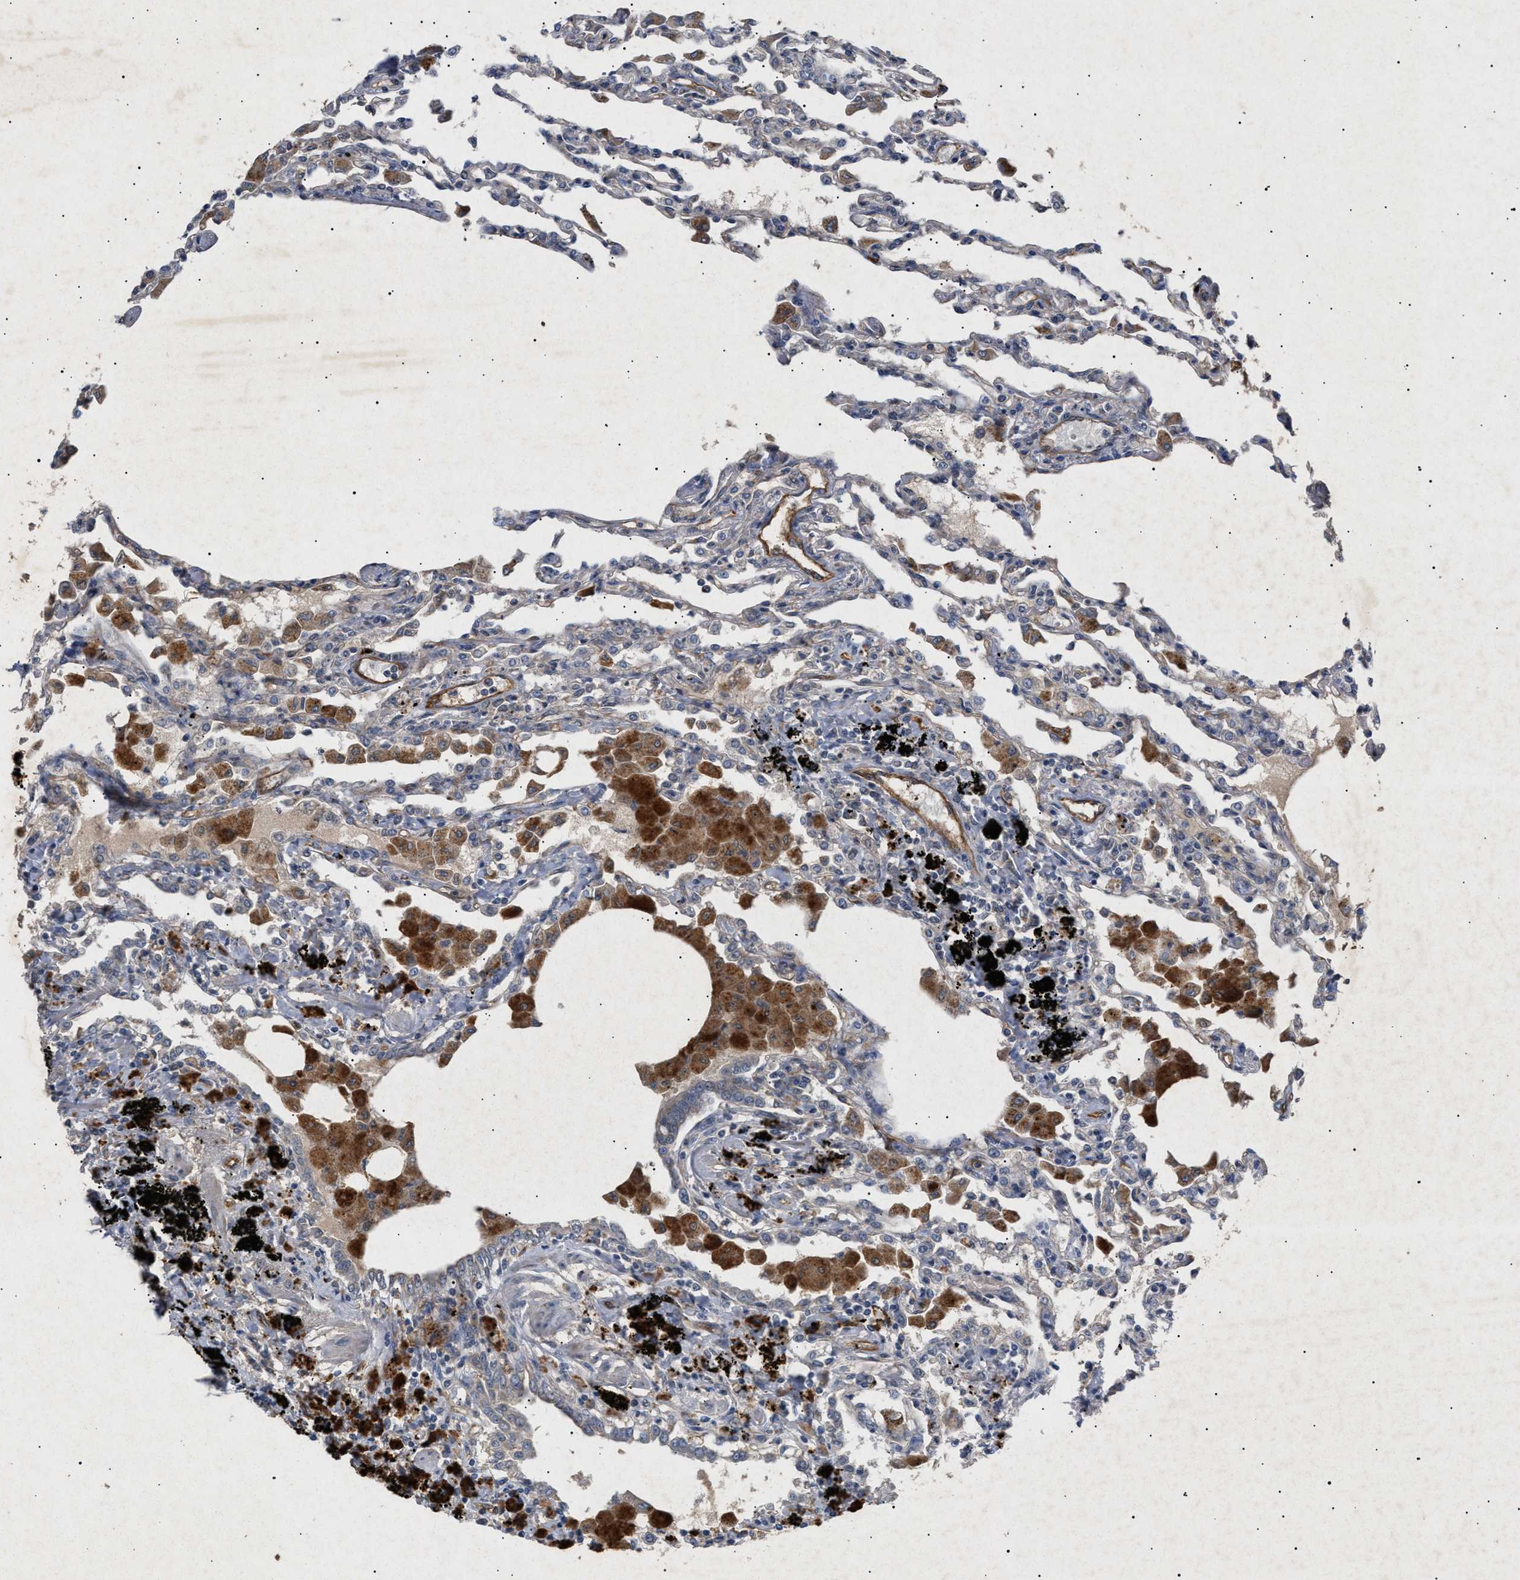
{"staining": {"intensity": "moderate", "quantity": "<25%", "location": "cytoplasmic/membranous"}, "tissue": "lung", "cell_type": "Alveolar cells", "image_type": "normal", "snomed": [{"axis": "morphology", "description": "Normal tissue, NOS"}, {"axis": "topography", "description": "Bronchus"}, {"axis": "topography", "description": "Lung"}], "caption": "Lung stained with immunohistochemistry displays moderate cytoplasmic/membranous staining in approximately <25% of alveolar cells. (brown staining indicates protein expression, while blue staining denotes nuclei).", "gene": "SIRT5", "patient": {"sex": "female", "age": 49}}